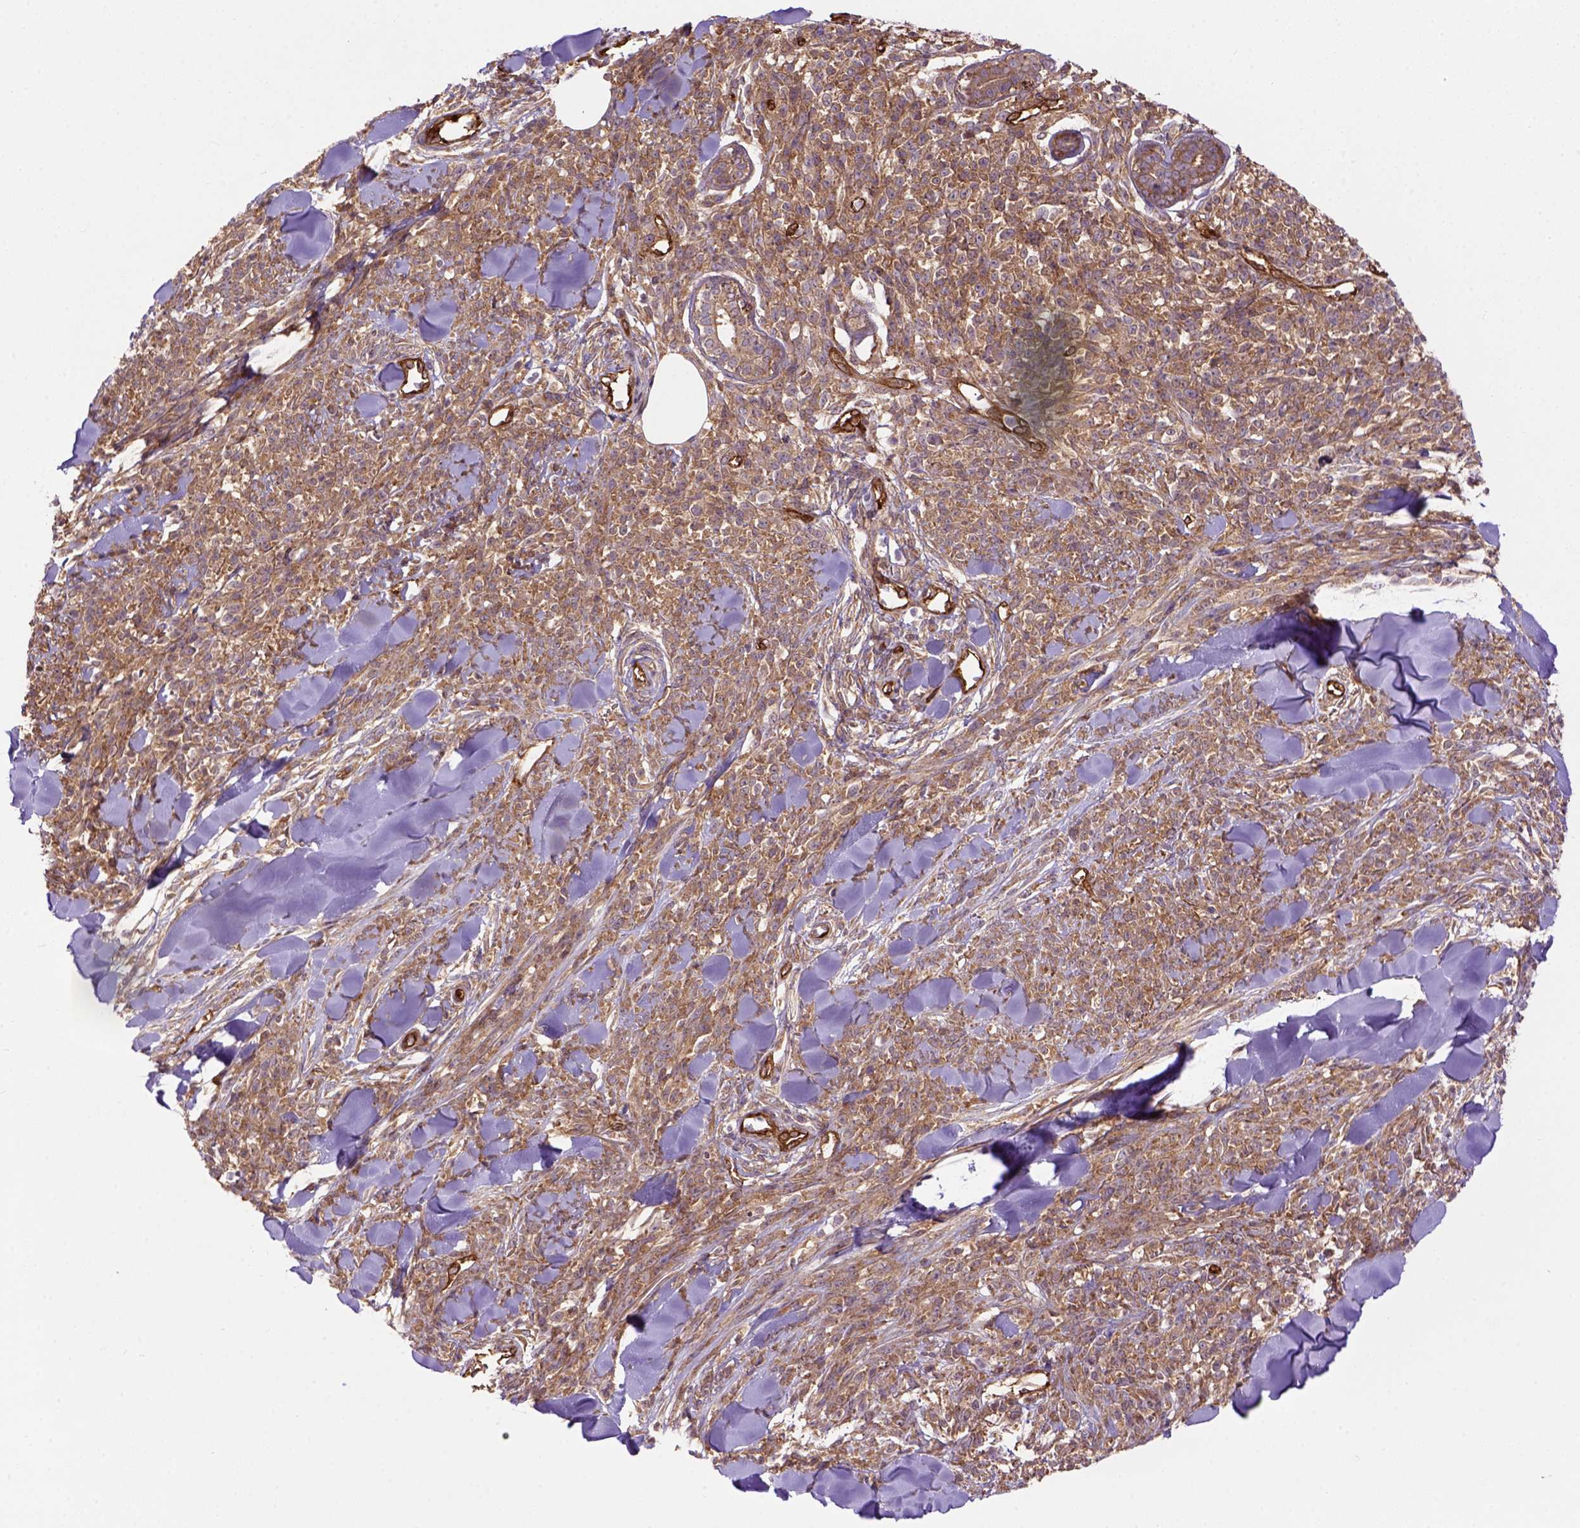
{"staining": {"intensity": "moderate", "quantity": ">75%", "location": "cytoplasmic/membranous"}, "tissue": "melanoma", "cell_type": "Tumor cells", "image_type": "cancer", "snomed": [{"axis": "morphology", "description": "Malignant melanoma, NOS"}, {"axis": "topography", "description": "Skin"}, {"axis": "topography", "description": "Skin of trunk"}], "caption": "Protein staining of malignant melanoma tissue demonstrates moderate cytoplasmic/membranous positivity in approximately >75% of tumor cells.", "gene": "CASKIN2", "patient": {"sex": "male", "age": 74}}